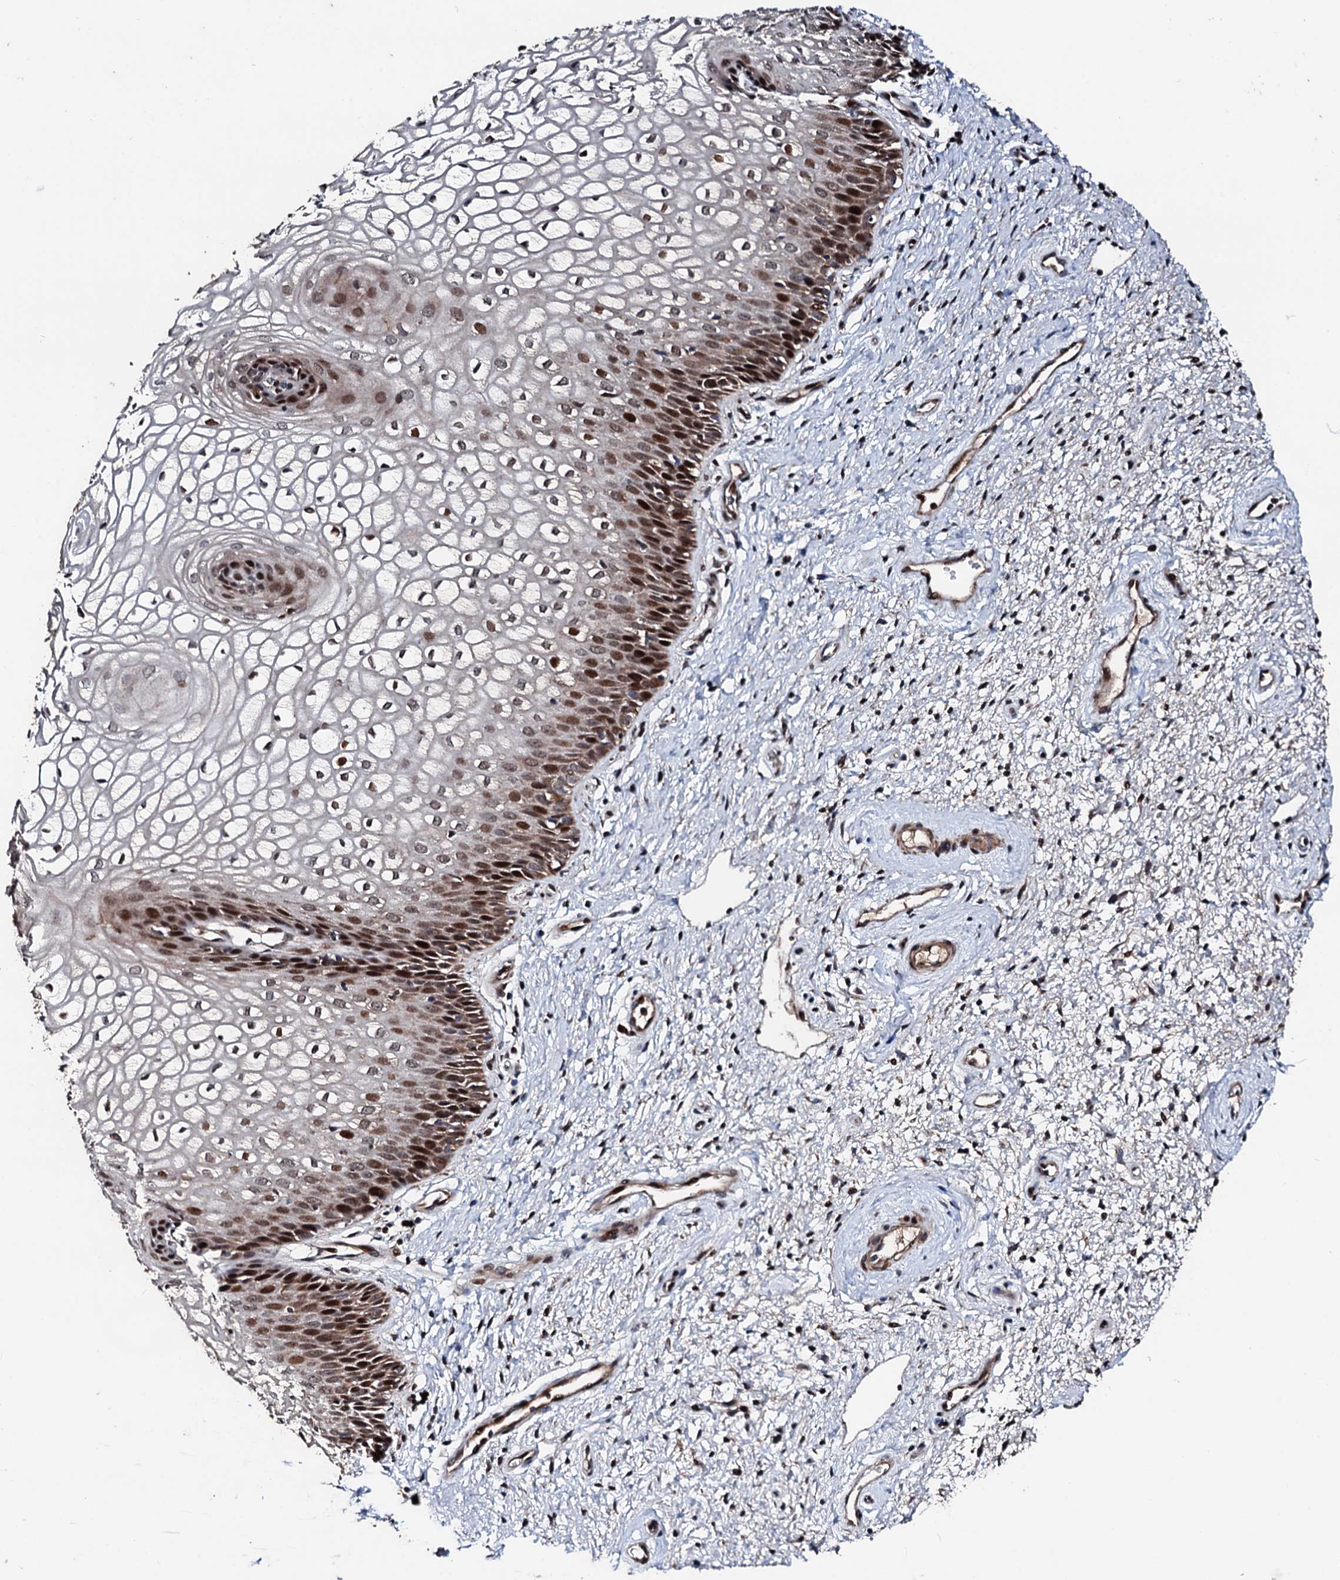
{"staining": {"intensity": "strong", "quantity": "25%-75%", "location": "nuclear"}, "tissue": "vagina", "cell_type": "Squamous epithelial cells", "image_type": "normal", "snomed": [{"axis": "morphology", "description": "Normal tissue, NOS"}, {"axis": "topography", "description": "Vagina"}], "caption": "This is a photomicrograph of immunohistochemistry (IHC) staining of benign vagina, which shows strong staining in the nuclear of squamous epithelial cells.", "gene": "KIF18A", "patient": {"sex": "female", "age": 34}}